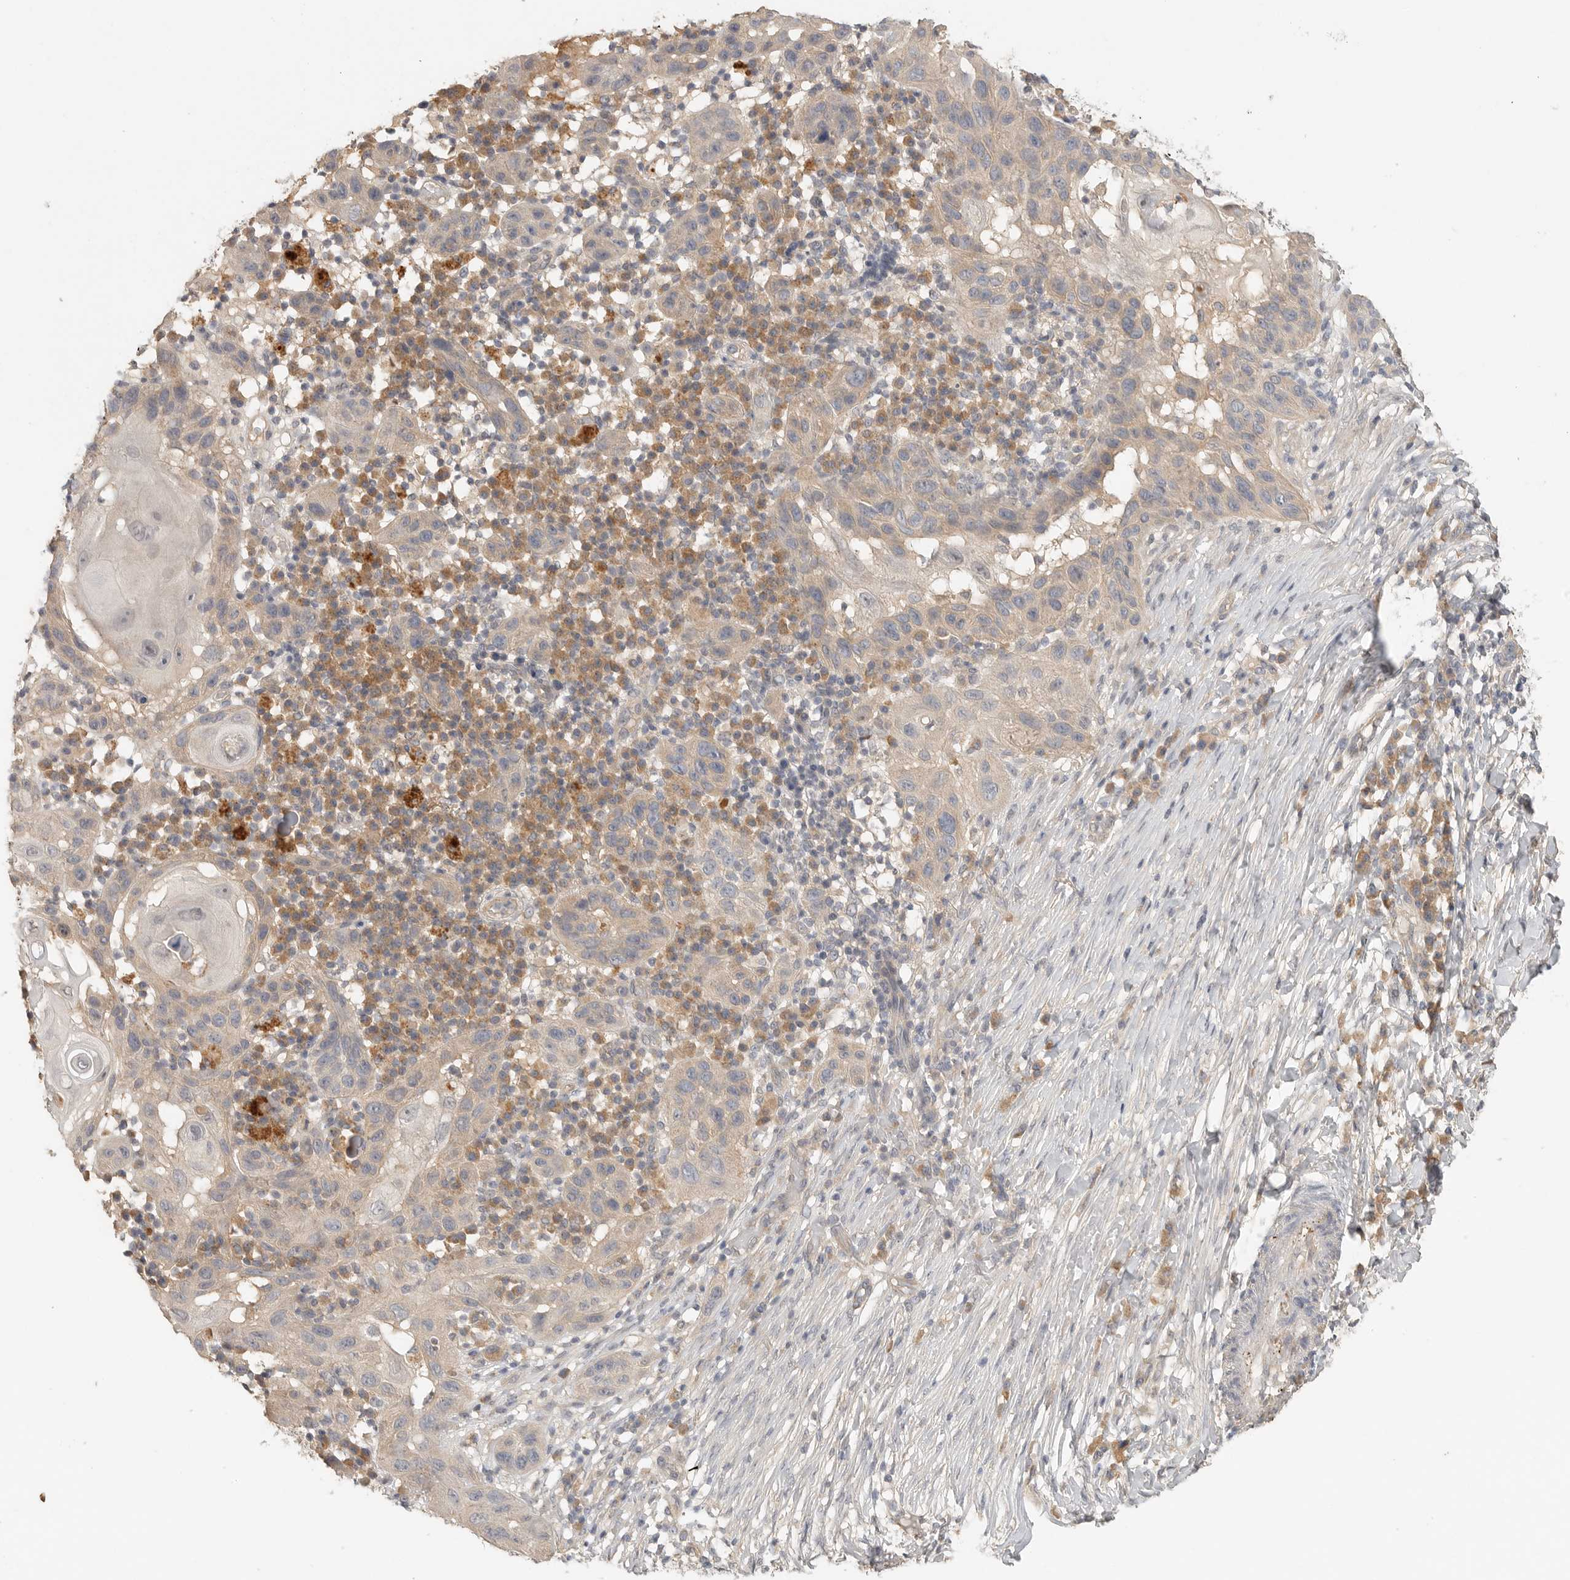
{"staining": {"intensity": "weak", "quantity": "25%-75%", "location": "cytoplasmic/membranous"}, "tissue": "skin cancer", "cell_type": "Tumor cells", "image_type": "cancer", "snomed": [{"axis": "morphology", "description": "Normal tissue, NOS"}, {"axis": "morphology", "description": "Squamous cell carcinoma, NOS"}, {"axis": "topography", "description": "Skin"}], "caption": "Skin cancer (squamous cell carcinoma) stained with a protein marker exhibits weak staining in tumor cells.", "gene": "HDAC6", "patient": {"sex": "female", "age": 96}}